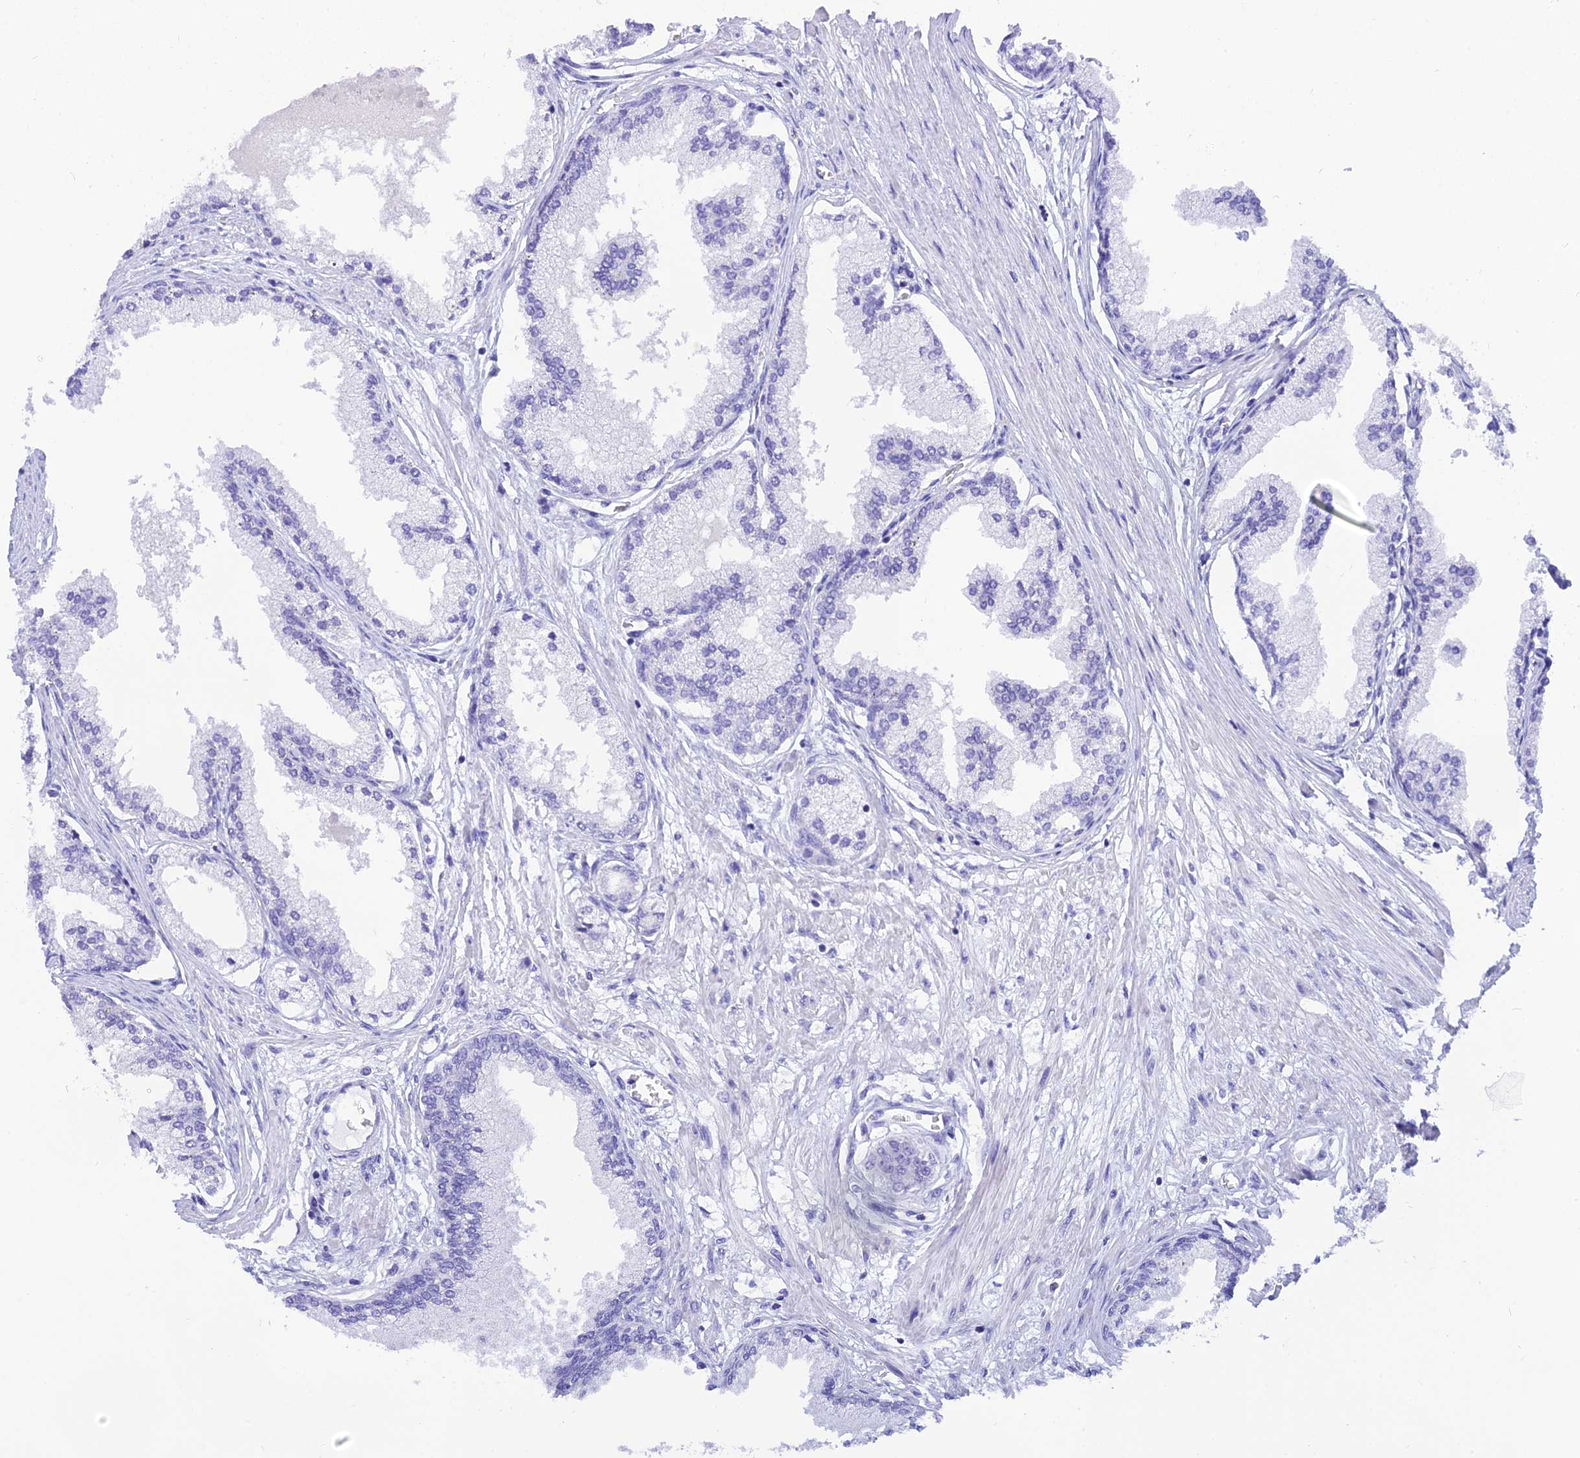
{"staining": {"intensity": "negative", "quantity": "none", "location": "none"}, "tissue": "prostate cancer", "cell_type": "Tumor cells", "image_type": "cancer", "snomed": [{"axis": "morphology", "description": "Adenocarcinoma, Low grade"}, {"axis": "topography", "description": "Prostate"}], "caption": "The micrograph demonstrates no staining of tumor cells in adenocarcinoma (low-grade) (prostate).", "gene": "KDELR3", "patient": {"sex": "male", "age": 63}}